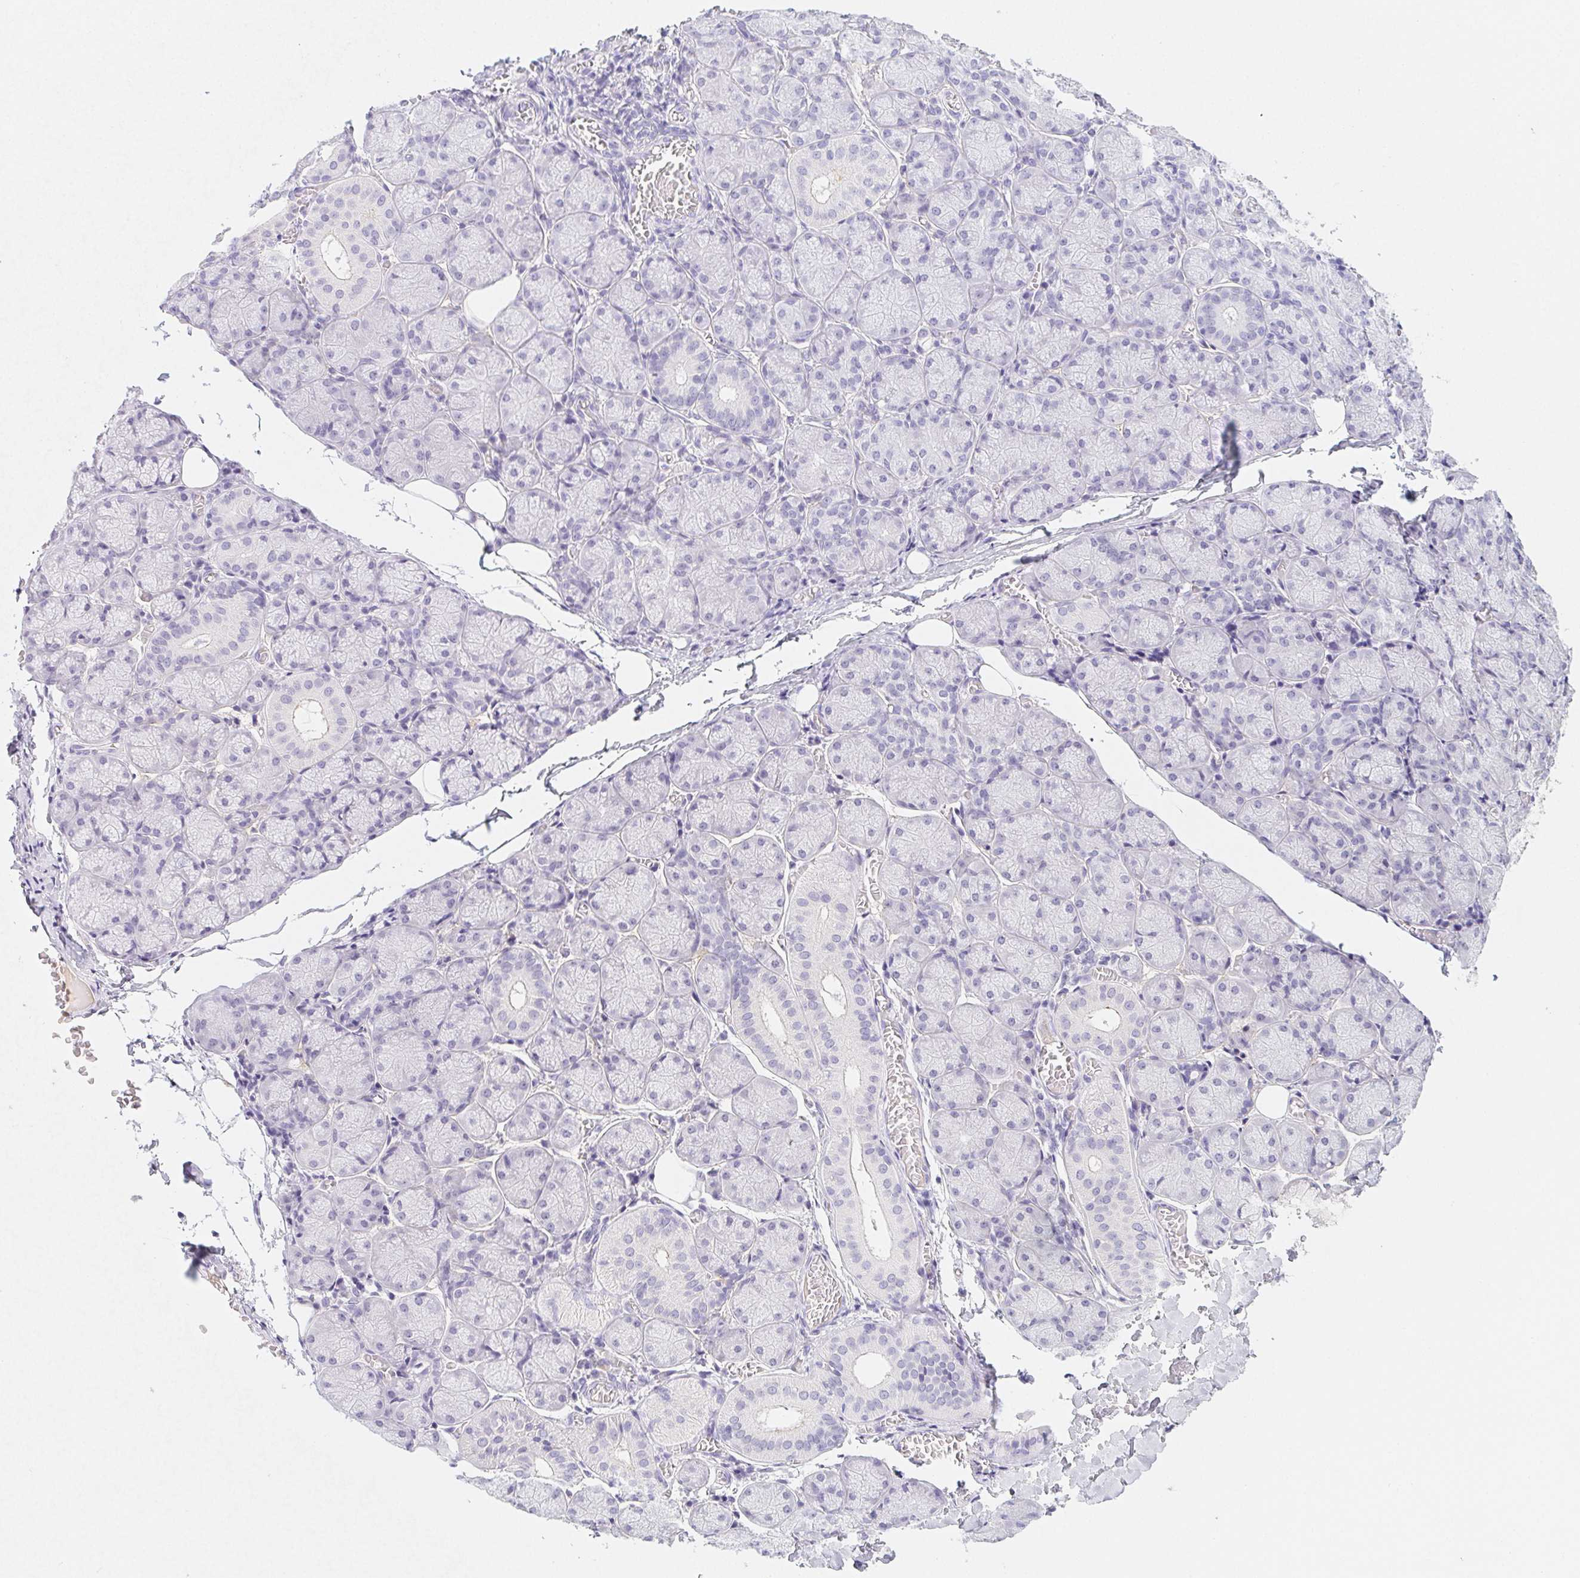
{"staining": {"intensity": "negative", "quantity": "none", "location": "none"}, "tissue": "salivary gland", "cell_type": "Glandular cells", "image_type": "normal", "snomed": [{"axis": "morphology", "description": "Normal tissue, NOS"}, {"axis": "topography", "description": "Salivary gland"}], "caption": "Glandular cells are negative for brown protein staining in normal salivary gland. (Stains: DAB (3,3'-diaminobenzidine) IHC with hematoxylin counter stain, Microscopy: brightfield microscopy at high magnification).", "gene": "ITIH2", "patient": {"sex": "female", "age": 24}}